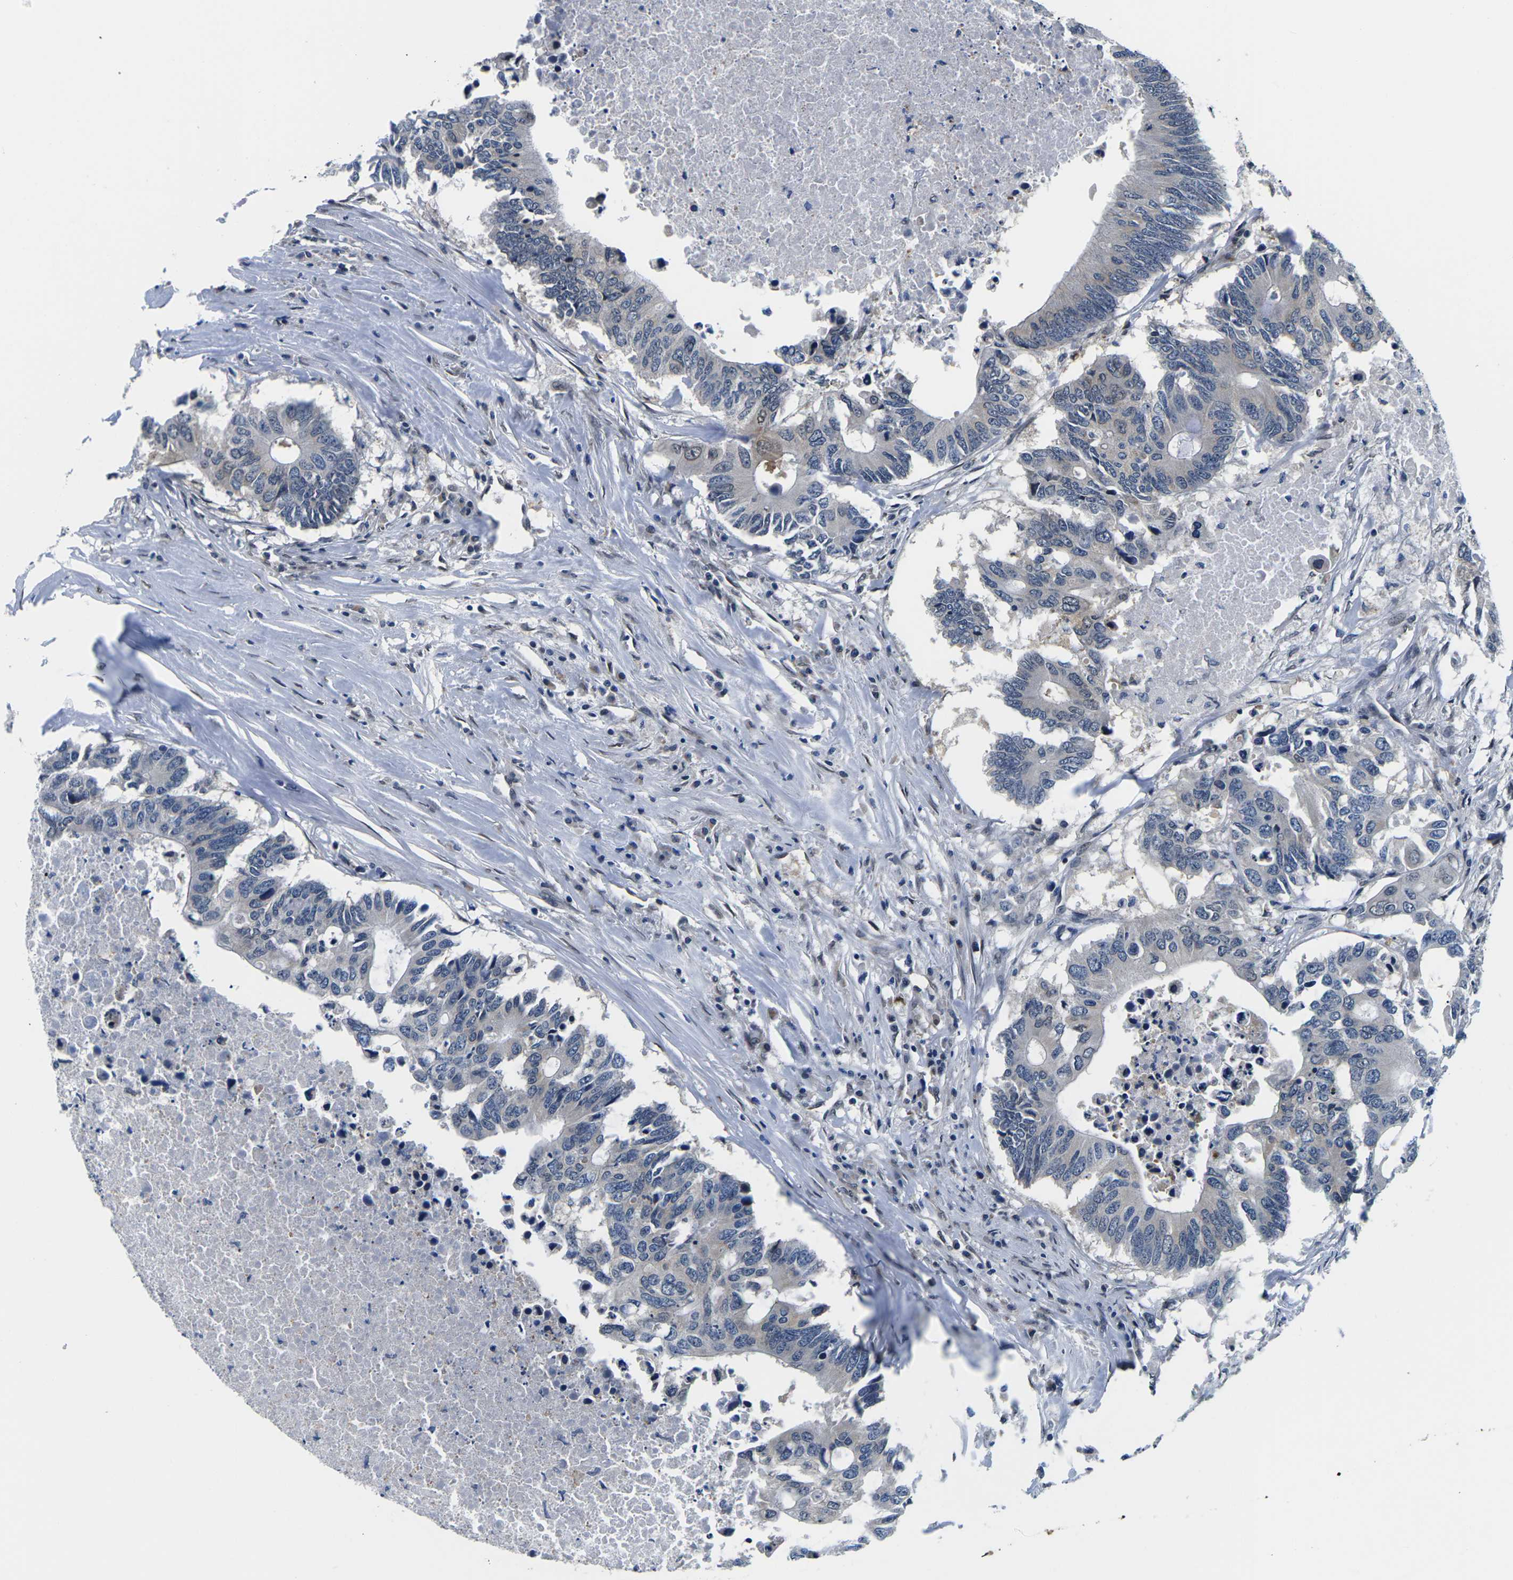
{"staining": {"intensity": "negative", "quantity": "none", "location": "none"}, "tissue": "colorectal cancer", "cell_type": "Tumor cells", "image_type": "cancer", "snomed": [{"axis": "morphology", "description": "Adenocarcinoma, NOS"}, {"axis": "topography", "description": "Colon"}], "caption": "Tumor cells are negative for protein expression in human colorectal cancer (adenocarcinoma). The staining was performed using DAB (3,3'-diaminobenzidine) to visualize the protein expression in brown, while the nuclei were stained in blue with hematoxylin (Magnification: 20x).", "gene": "SNX10", "patient": {"sex": "male", "age": 71}}